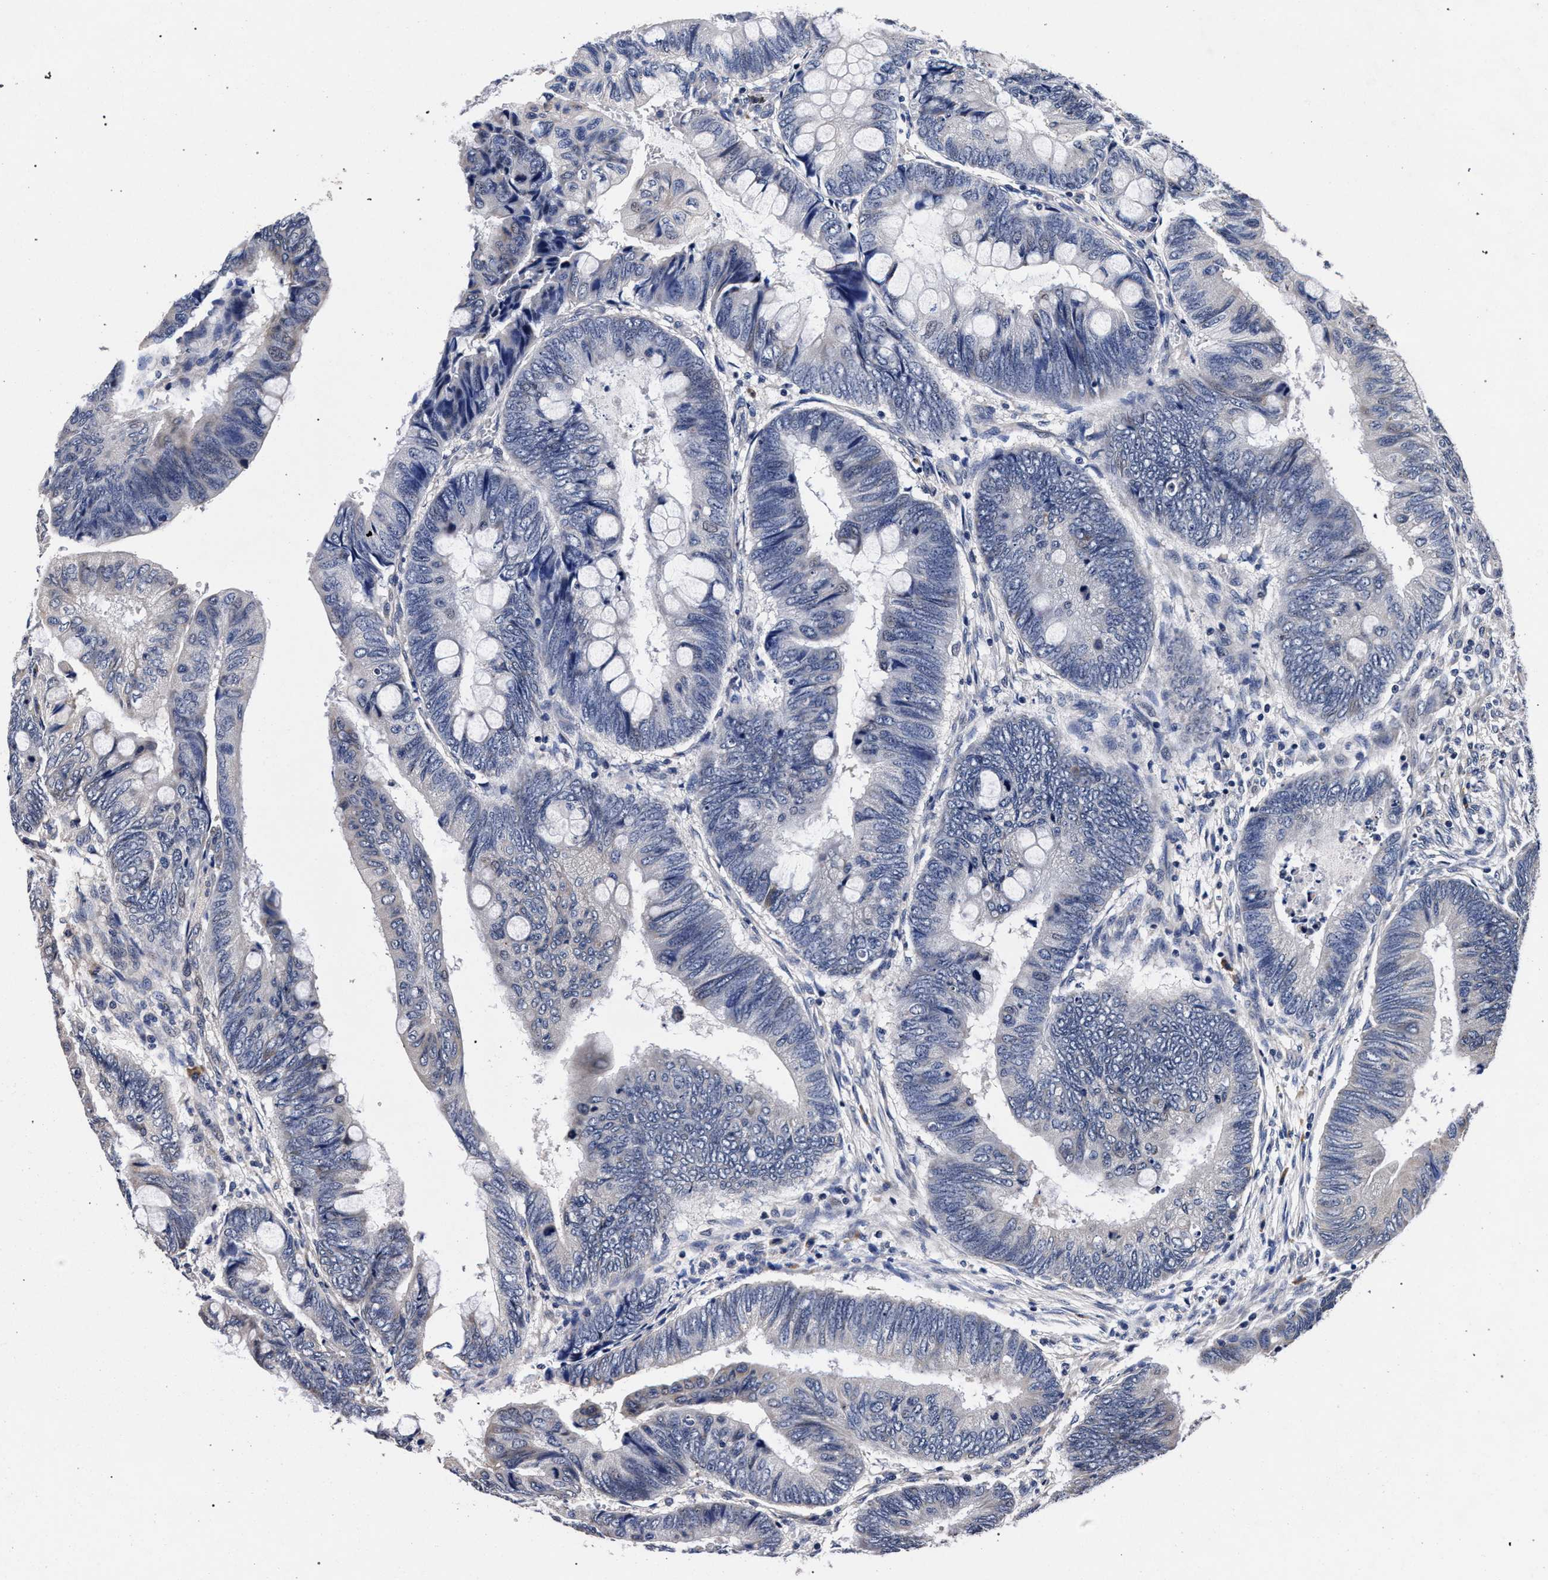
{"staining": {"intensity": "negative", "quantity": "none", "location": "none"}, "tissue": "colorectal cancer", "cell_type": "Tumor cells", "image_type": "cancer", "snomed": [{"axis": "morphology", "description": "Normal tissue, NOS"}, {"axis": "morphology", "description": "Adenocarcinoma, NOS"}, {"axis": "topography", "description": "Rectum"}, {"axis": "topography", "description": "Peripheral nerve tissue"}], "caption": "High magnification brightfield microscopy of adenocarcinoma (colorectal) stained with DAB (brown) and counterstained with hematoxylin (blue): tumor cells show no significant staining.", "gene": "CFAP95", "patient": {"sex": "male", "age": 92}}